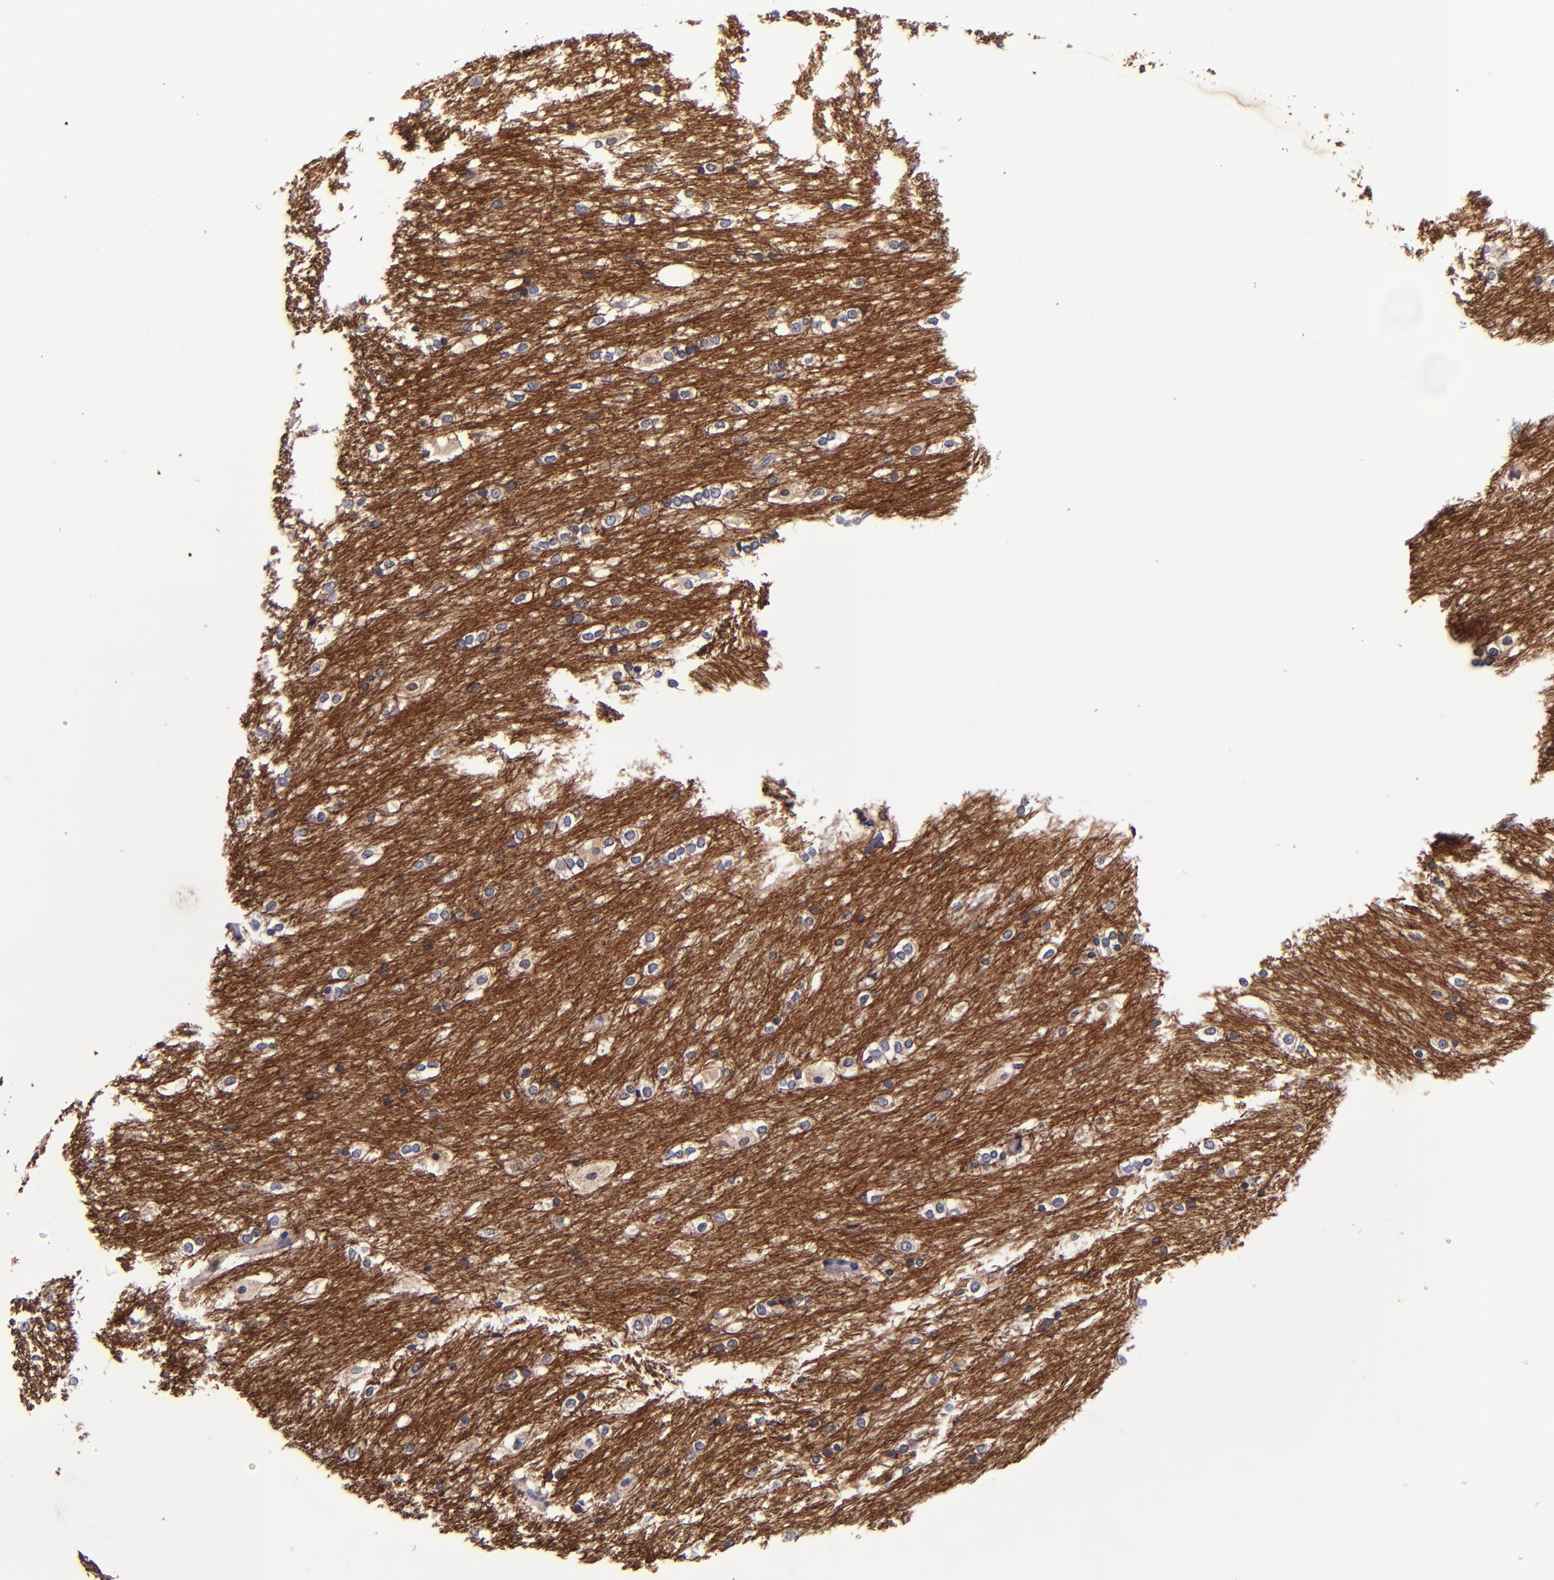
{"staining": {"intensity": "weak", "quantity": "<25%", "location": "cytoplasmic/membranous"}, "tissue": "caudate", "cell_type": "Glial cells", "image_type": "normal", "snomed": [{"axis": "morphology", "description": "Normal tissue, NOS"}, {"axis": "topography", "description": "Lateral ventricle wall"}], "caption": "Immunohistochemistry (IHC) of benign caudate exhibits no positivity in glial cells.", "gene": "SIRPA", "patient": {"sex": "female", "age": 19}}